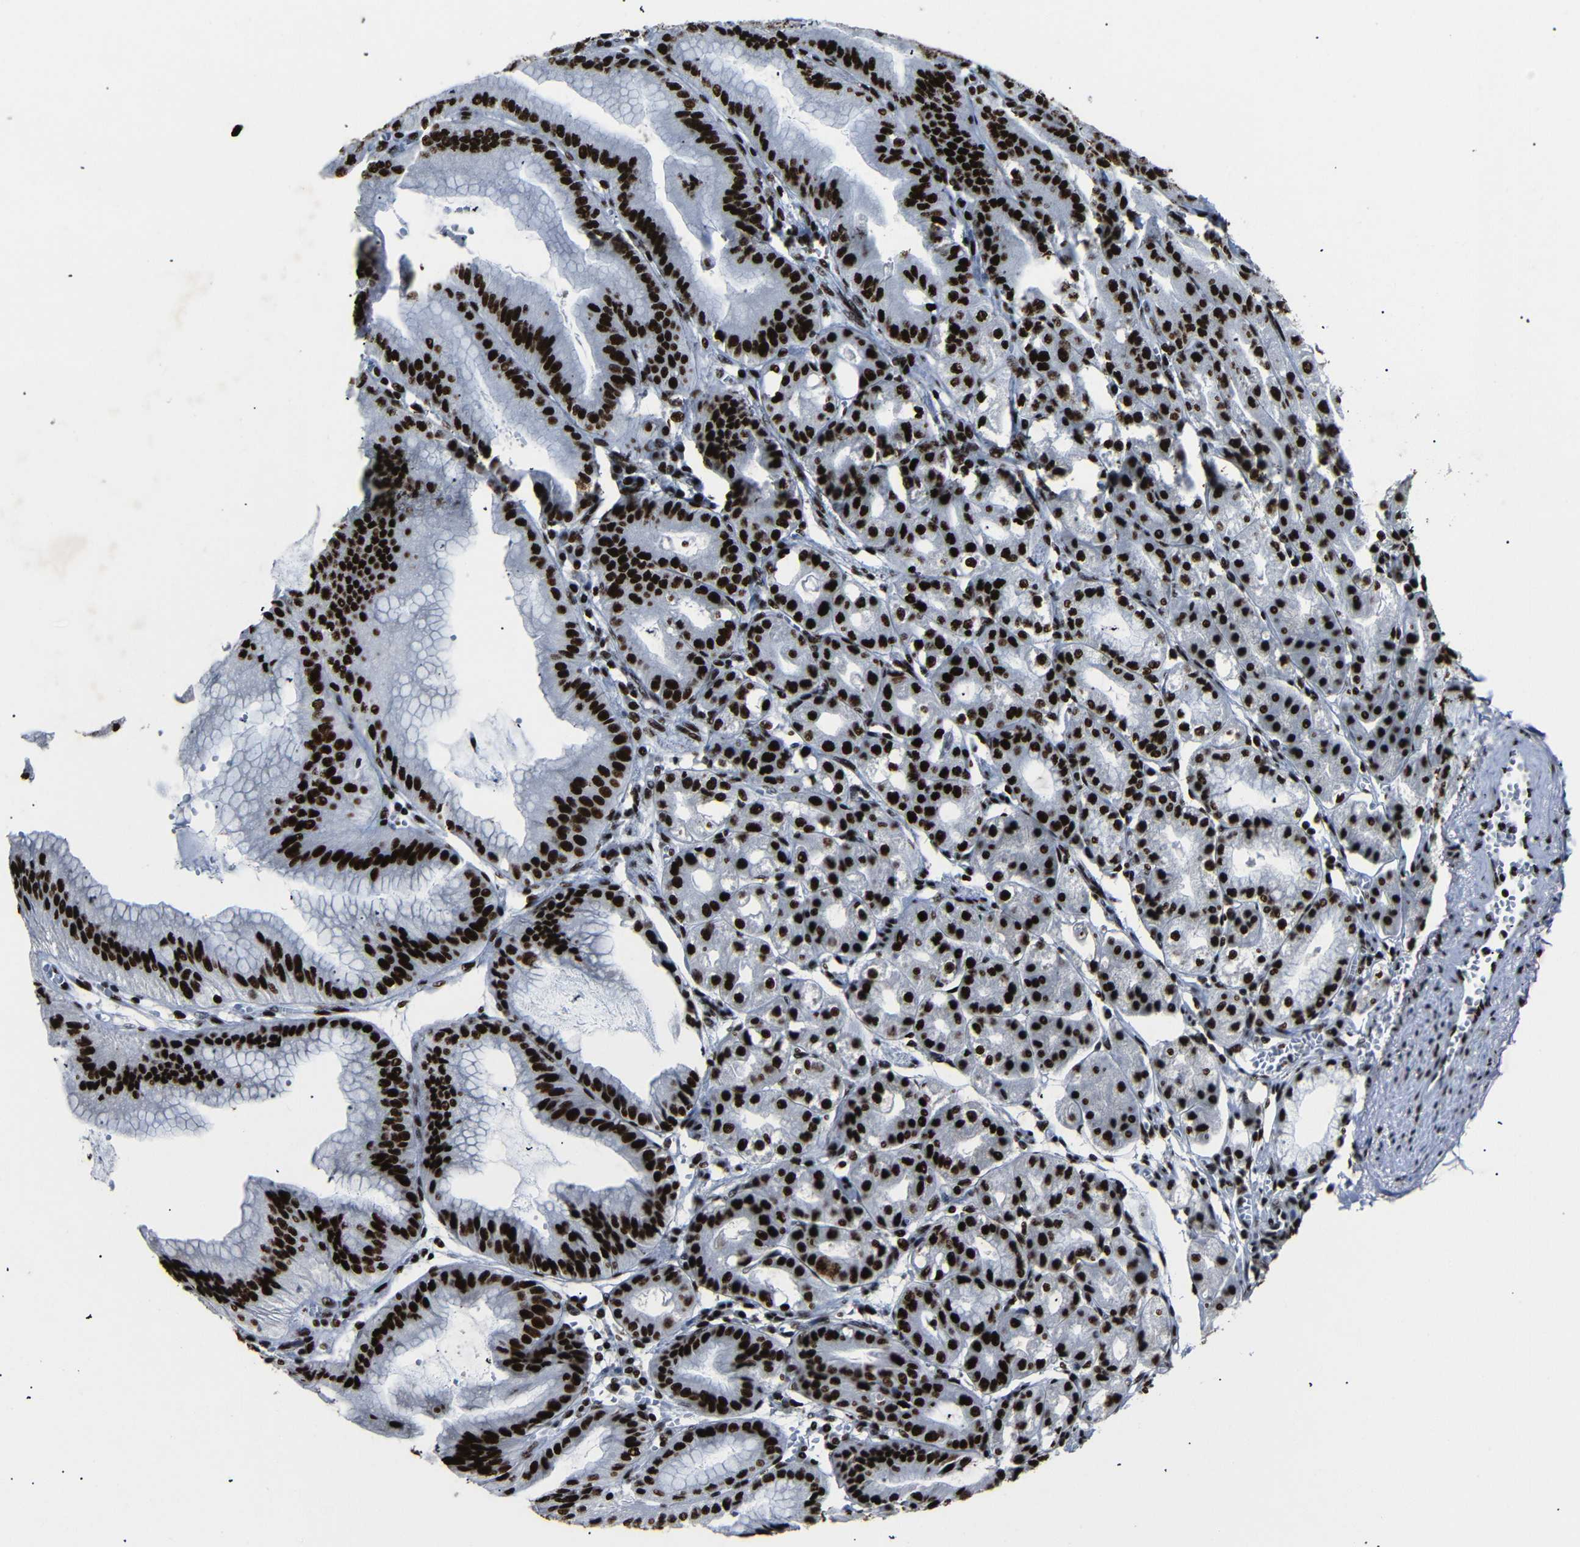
{"staining": {"intensity": "strong", "quantity": ">75%", "location": "nuclear"}, "tissue": "stomach", "cell_type": "Glandular cells", "image_type": "normal", "snomed": [{"axis": "morphology", "description": "Normal tissue, NOS"}, {"axis": "topography", "description": "Stomach, lower"}], "caption": "IHC of normal human stomach shows high levels of strong nuclear staining in about >75% of glandular cells. Nuclei are stained in blue.", "gene": "SRSF1", "patient": {"sex": "male", "age": 71}}